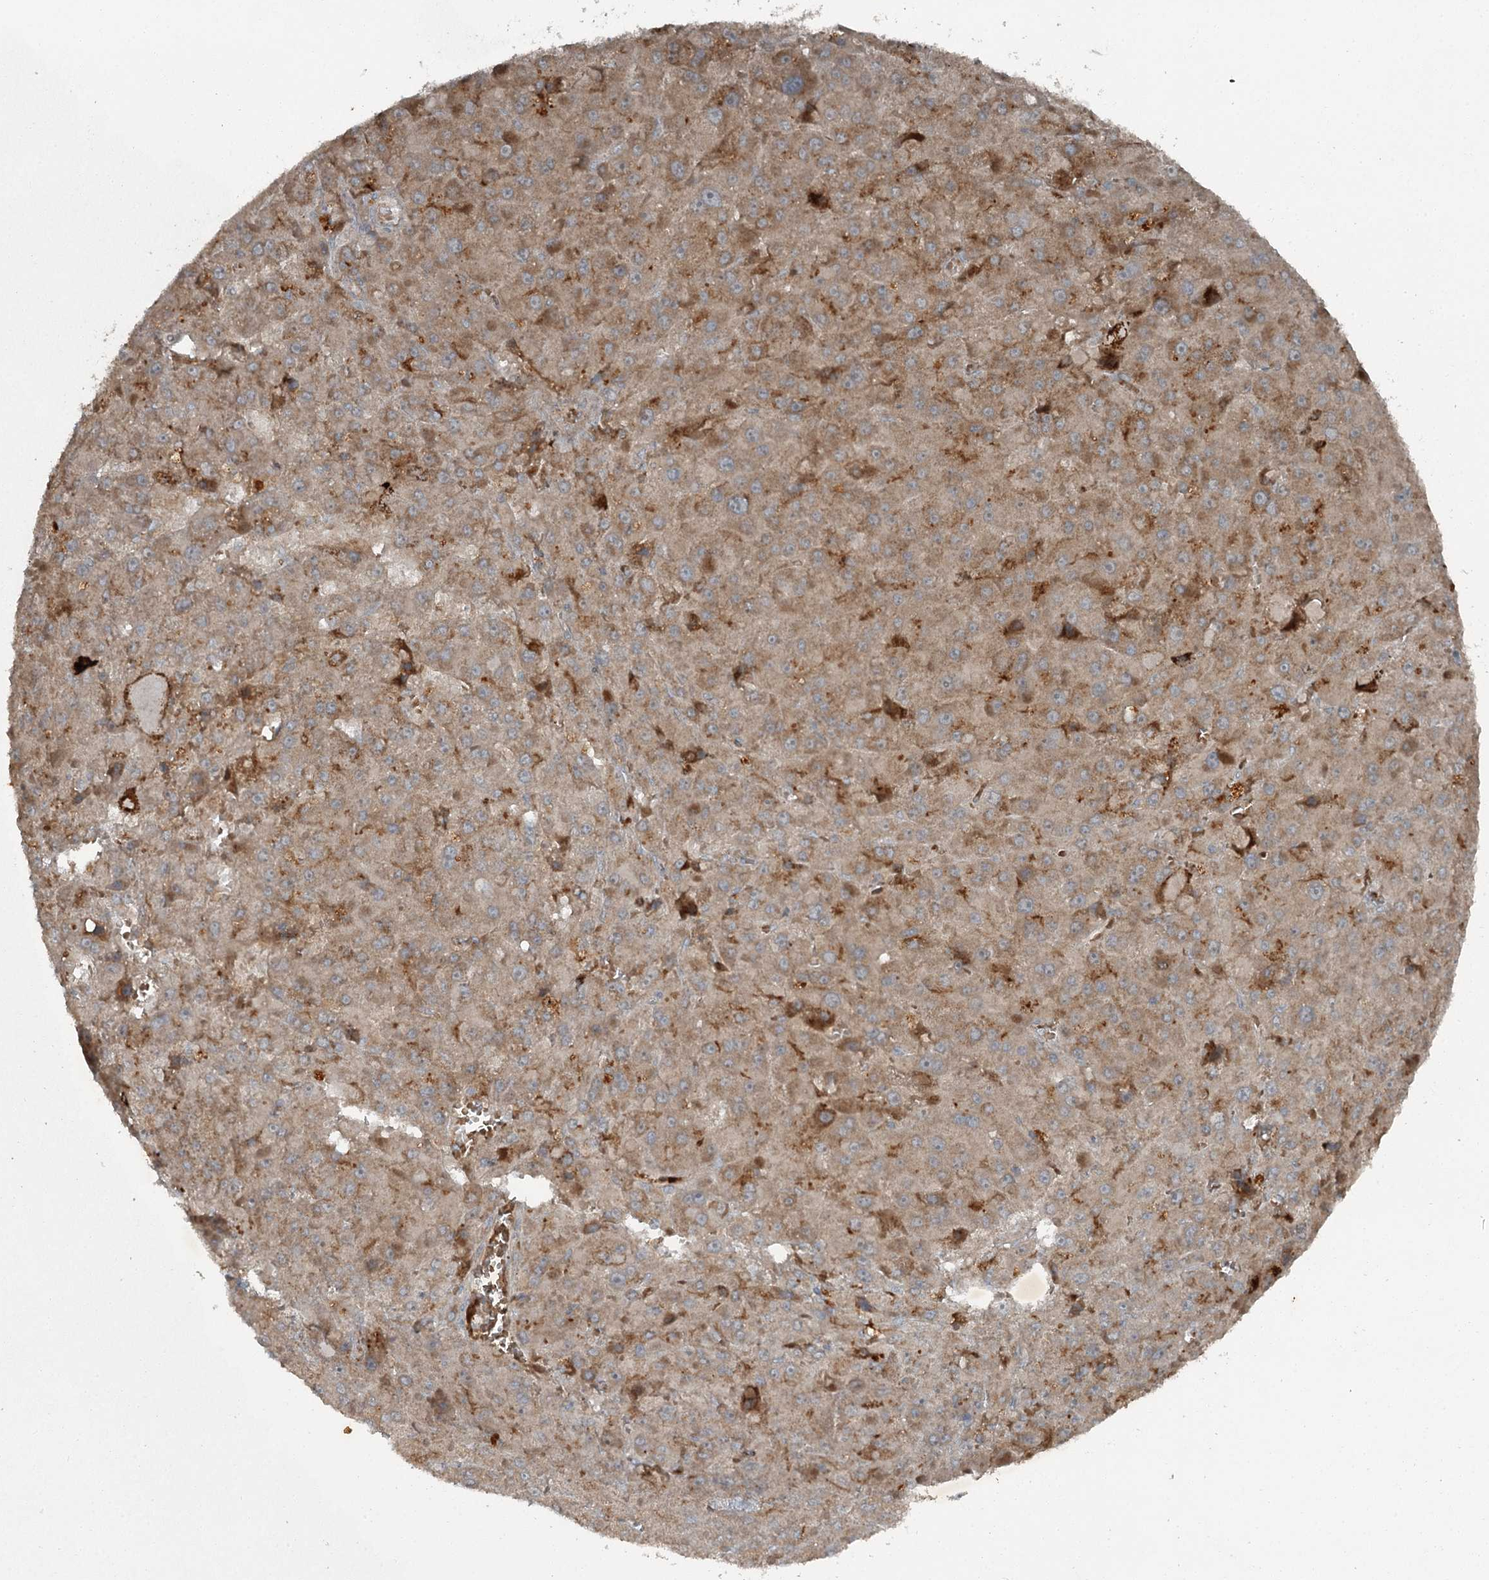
{"staining": {"intensity": "moderate", "quantity": ">75%", "location": "cytoplasmic/membranous"}, "tissue": "liver cancer", "cell_type": "Tumor cells", "image_type": "cancer", "snomed": [{"axis": "morphology", "description": "Carcinoma, Hepatocellular, NOS"}, {"axis": "topography", "description": "Liver"}], "caption": "Moderate cytoplasmic/membranous staining for a protein is present in approximately >75% of tumor cells of liver cancer (hepatocellular carcinoma) using immunohistochemistry.", "gene": "SLC39A8", "patient": {"sex": "female", "age": 73}}